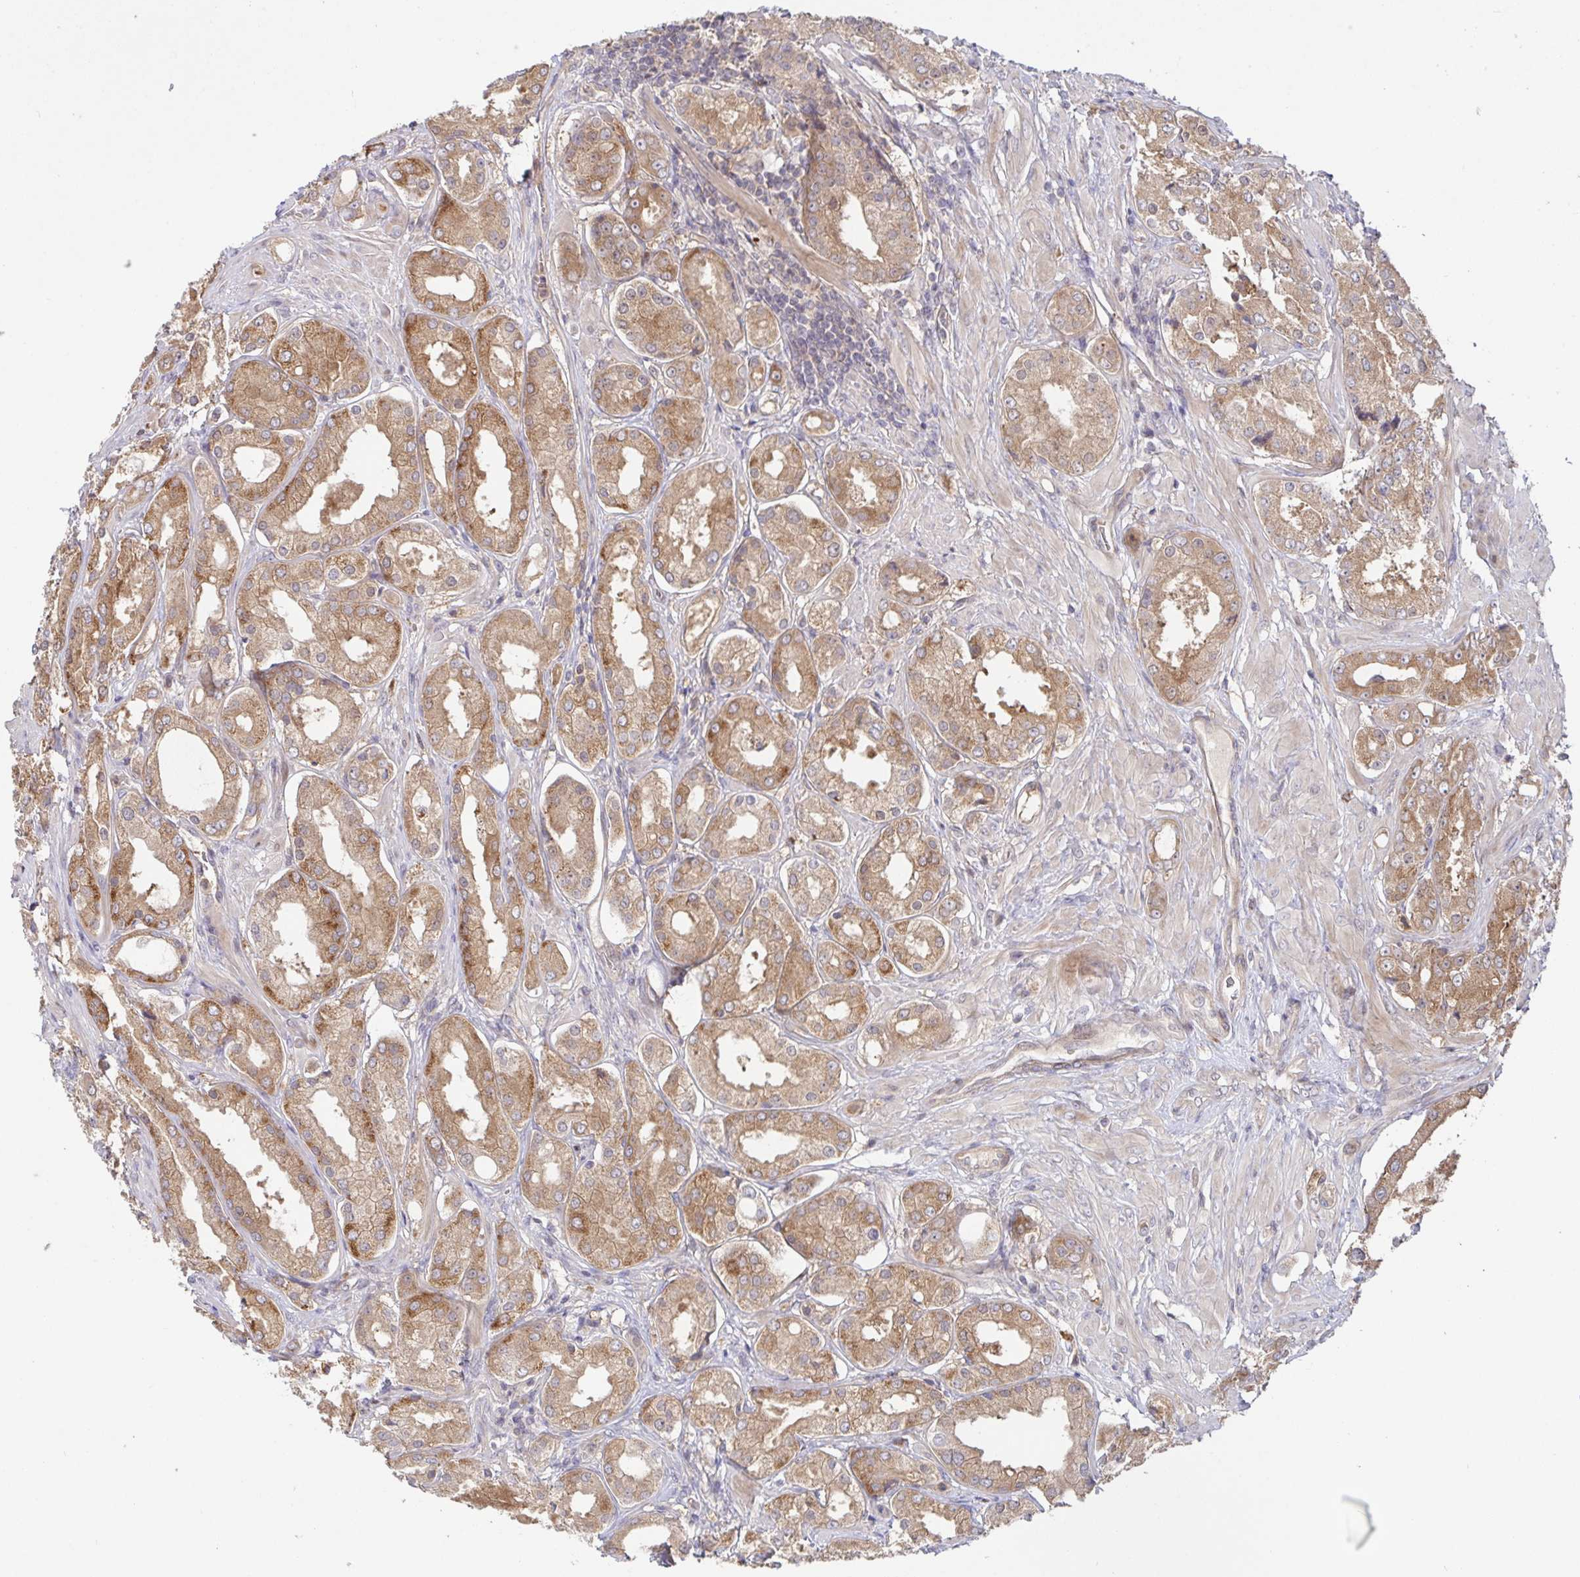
{"staining": {"intensity": "moderate", "quantity": ">75%", "location": "cytoplasmic/membranous"}, "tissue": "prostate cancer", "cell_type": "Tumor cells", "image_type": "cancer", "snomed": [{"axis": "morphology", "description": "Adenocarcinoma, Low grade"}, {"axis": "topography", "description": "Prostate"}], "caption": "Human adenocarcinoma (low-grade) (prostate) stained with a brown dye displays moderate cytoplasmic/membranous positive positivity in approximately >75% of tumor cells.", "gene": "AACS", "patient": {"sex": "male", "age": 68}}